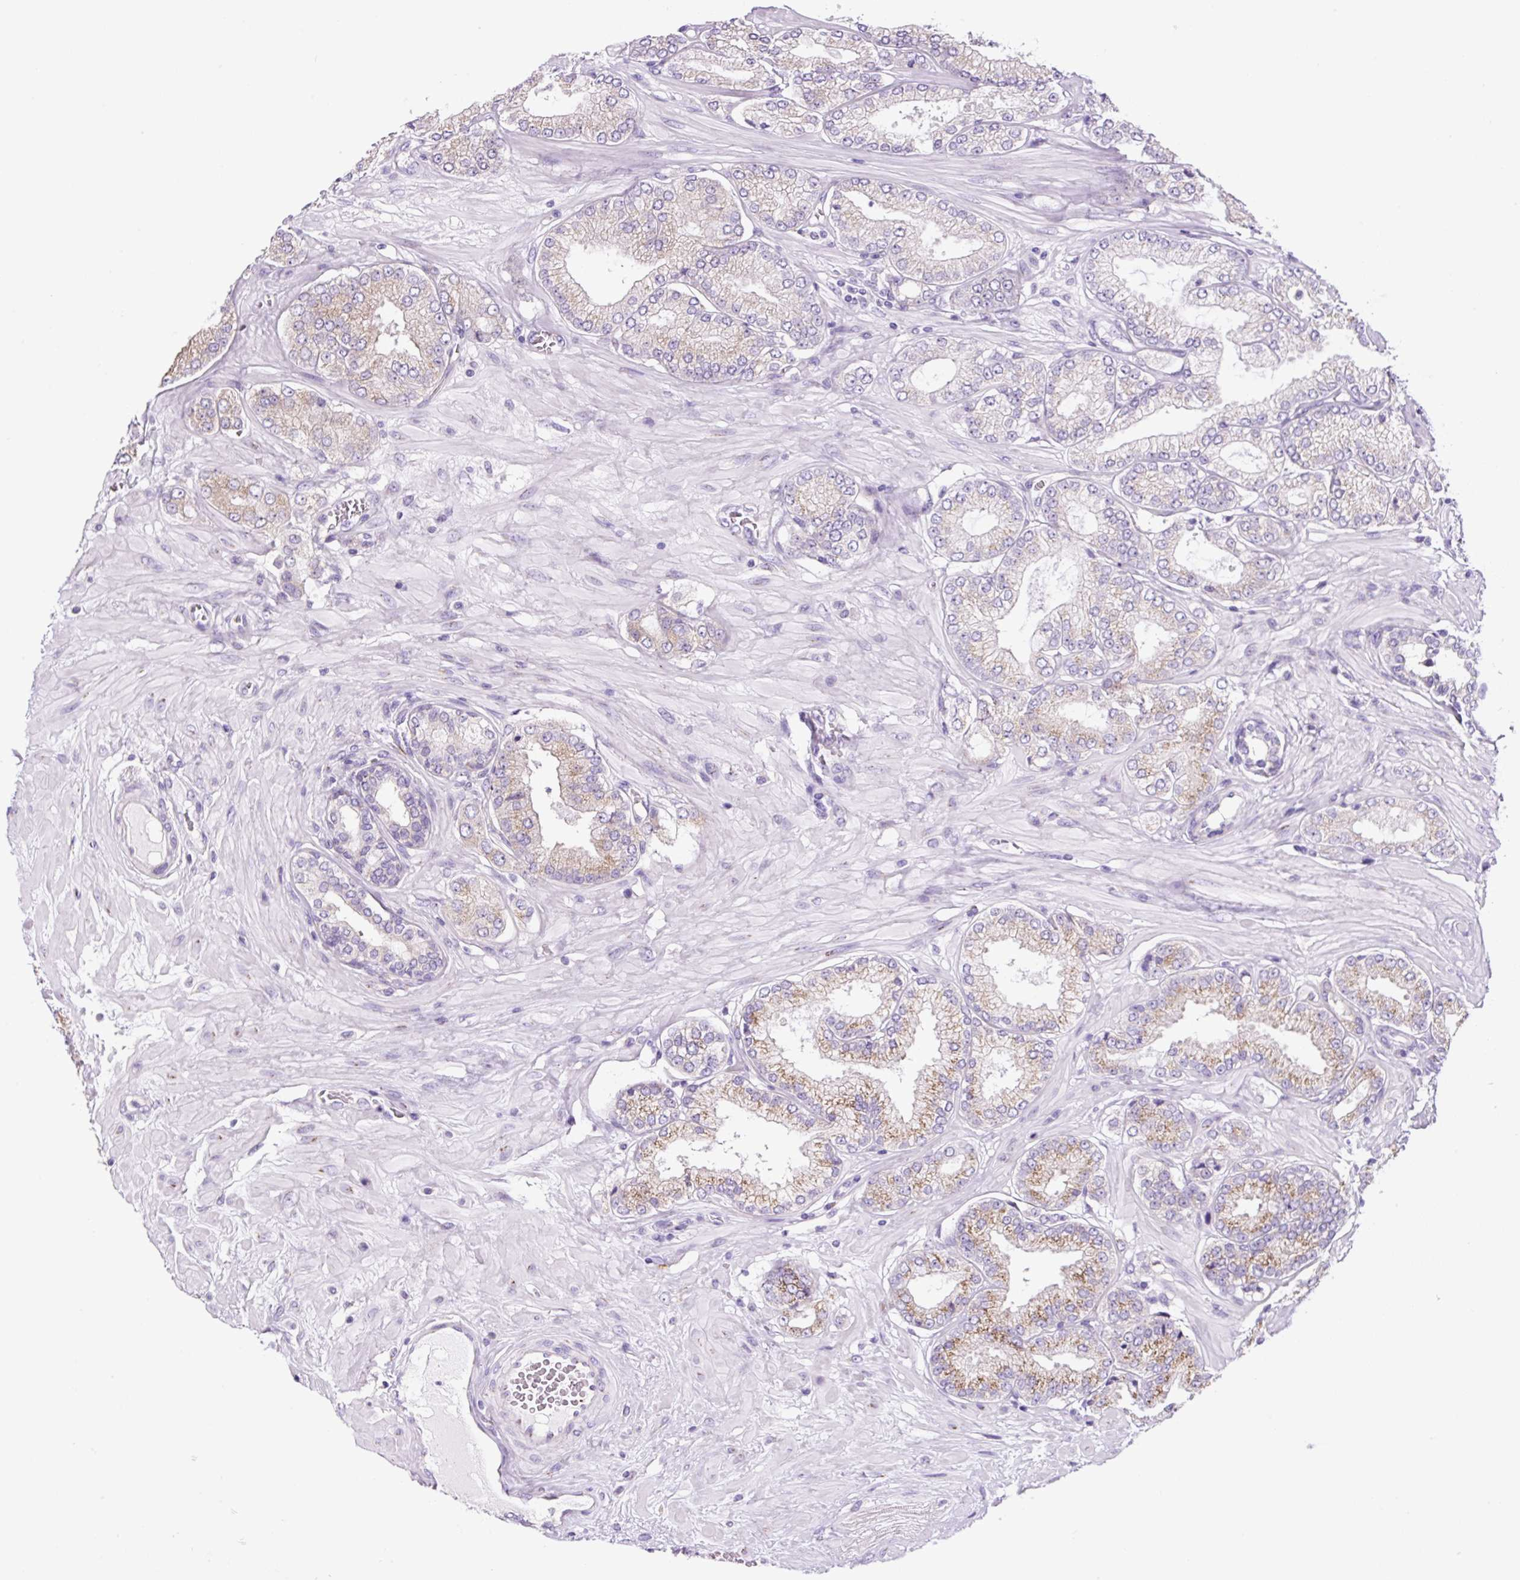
{"staining": {"intensity": "moderate", "quantity": "<25%", "location": "cytoplasmic/membranous"}, "tissue": "prostate cancer", "cell_type": "Tumor cells", "image_type": "cancer", "snomed": [{"axis": "morphology", "description": "Adenocarcinoma, High grade"}, {"axis": "topography", "description": "Prostate"}], "caption": "Tumor cells show low levels of moderate cytoplasmic/membranous expression in approximately <25% of cells in prostate cancer. The staining was performed using DAB (3,3'-diaminobenzidine) to visualize the protein expression in brown, while the nuclei were stained in blue with hematoxylin (Magnification: 20x).", "gene": "GORASP1", "patient": {"sex": "male", "age": 68}}